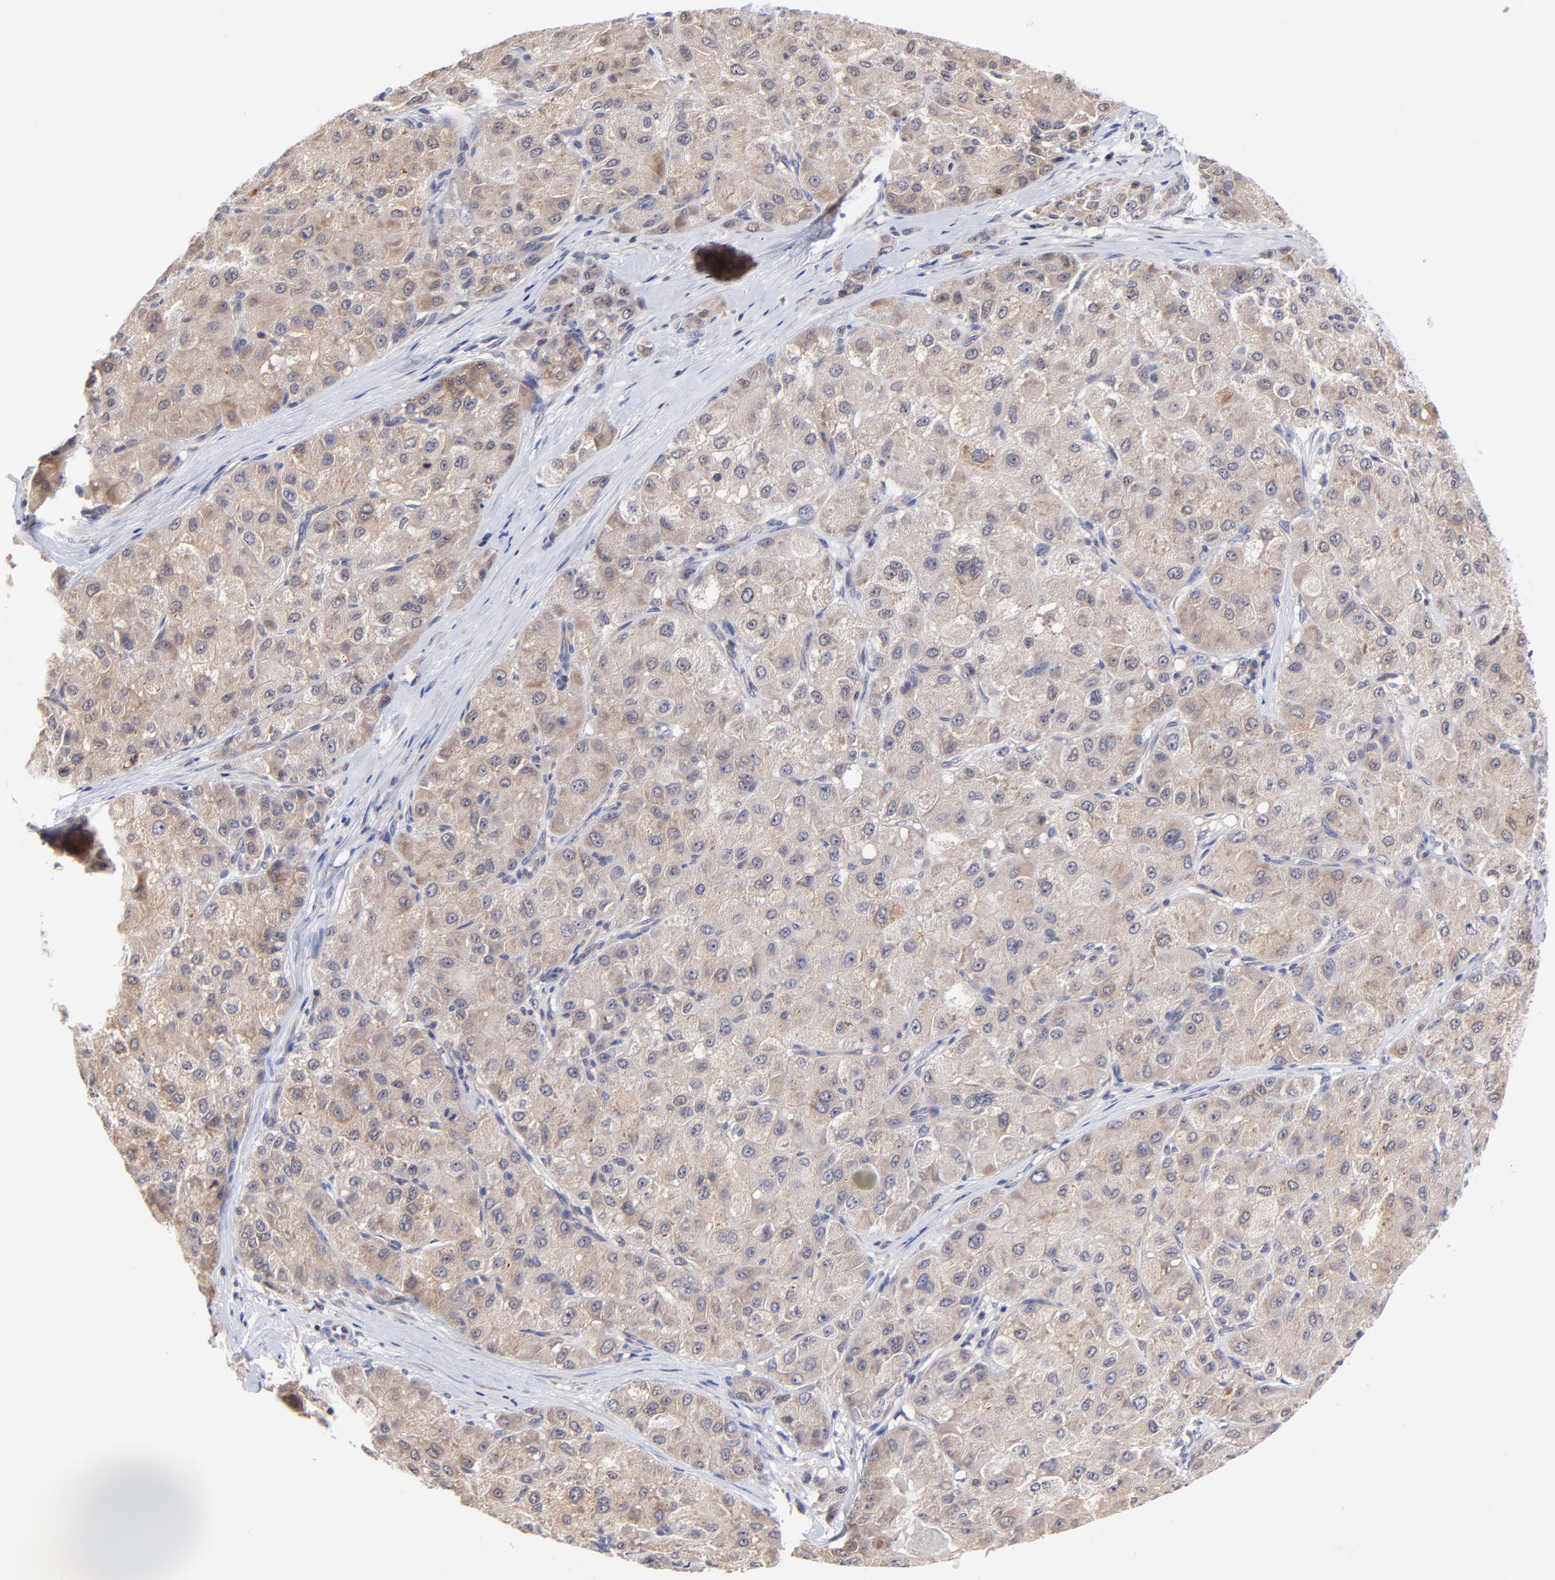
{"staining": {"intensity": "strong", "quantity": ">75%", "location": "cytoplasmic/membranous"}, "tissue": "liver cancer", "cell_type": "Tumor cells", "image_type": "cancer", "snomed": [{"axis": "morphology", "description": "Carcinoma, Hepatocellular, NOS"}, {"axis": "topography", "description": "Liver"}], "caption": "DAB immunohistochemical staining of liver cancer demonstrates strong cytoplasmic/membranous protein staining in approximately >75% of tumor cells.", "gene": "ZNF157", "patient": {"sex": "male", "age": 80}}